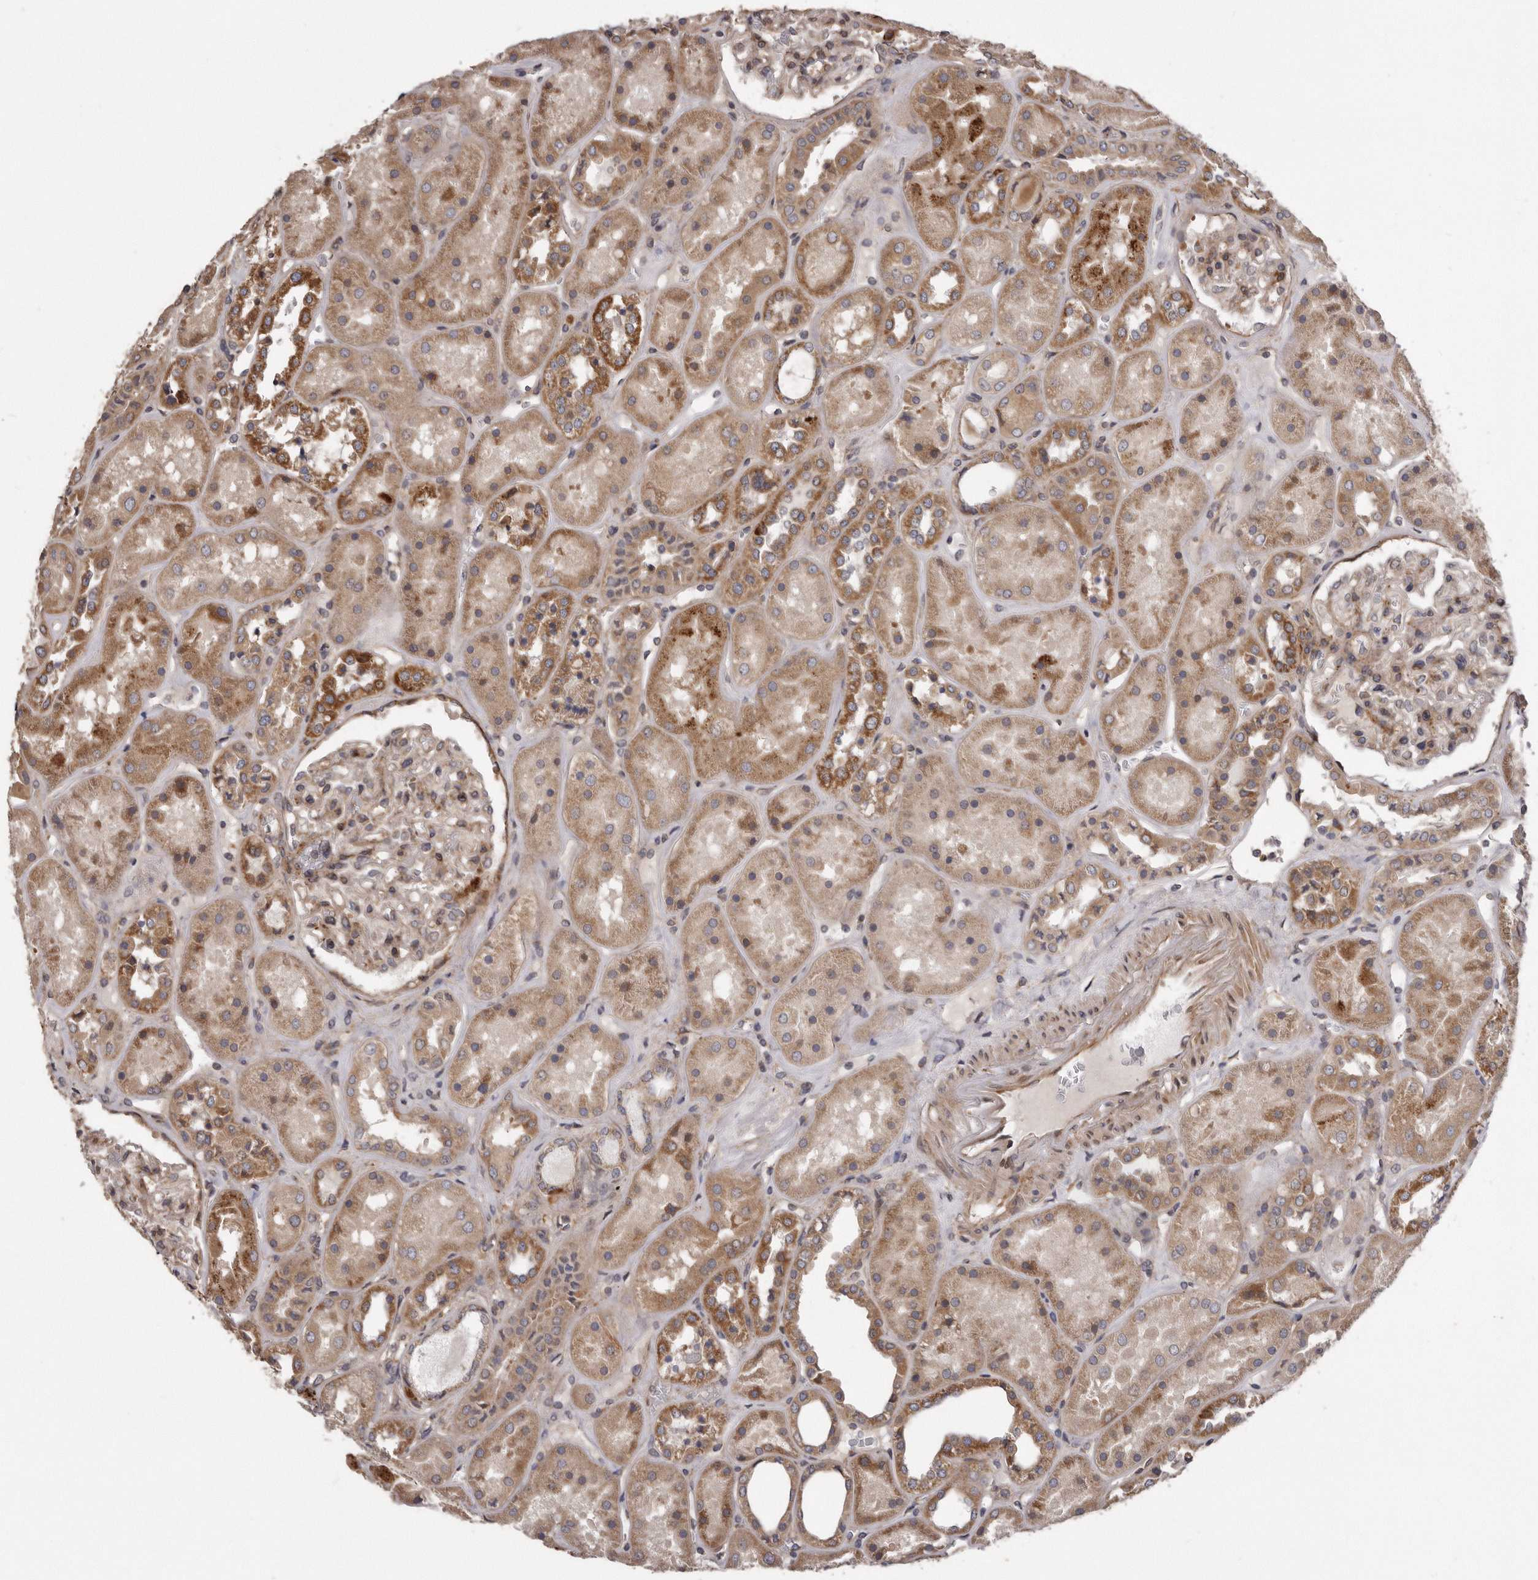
{"staining": {"intensity": "moderate", "quantity": ">75%", "location": "cytoplasmic/membranous"}, "tissue": "kidney", "cell_type": "Cells in glomeruli", "image_type": "normal", "snomed": [{"axis": "morphology", "description": "Normal tissue, NOS"}, {"axis": "topography", "description": "Kidney"}], "caption": "An immunohistochemistry histopathology image of normal tissue is shown. Protein staining in brown labels moderate cytoplasmic/membranous positivity in kidney within cells in glomeruli.", "gene": "ARMCX1", "patient": {"sex": "male", "age": 70}}